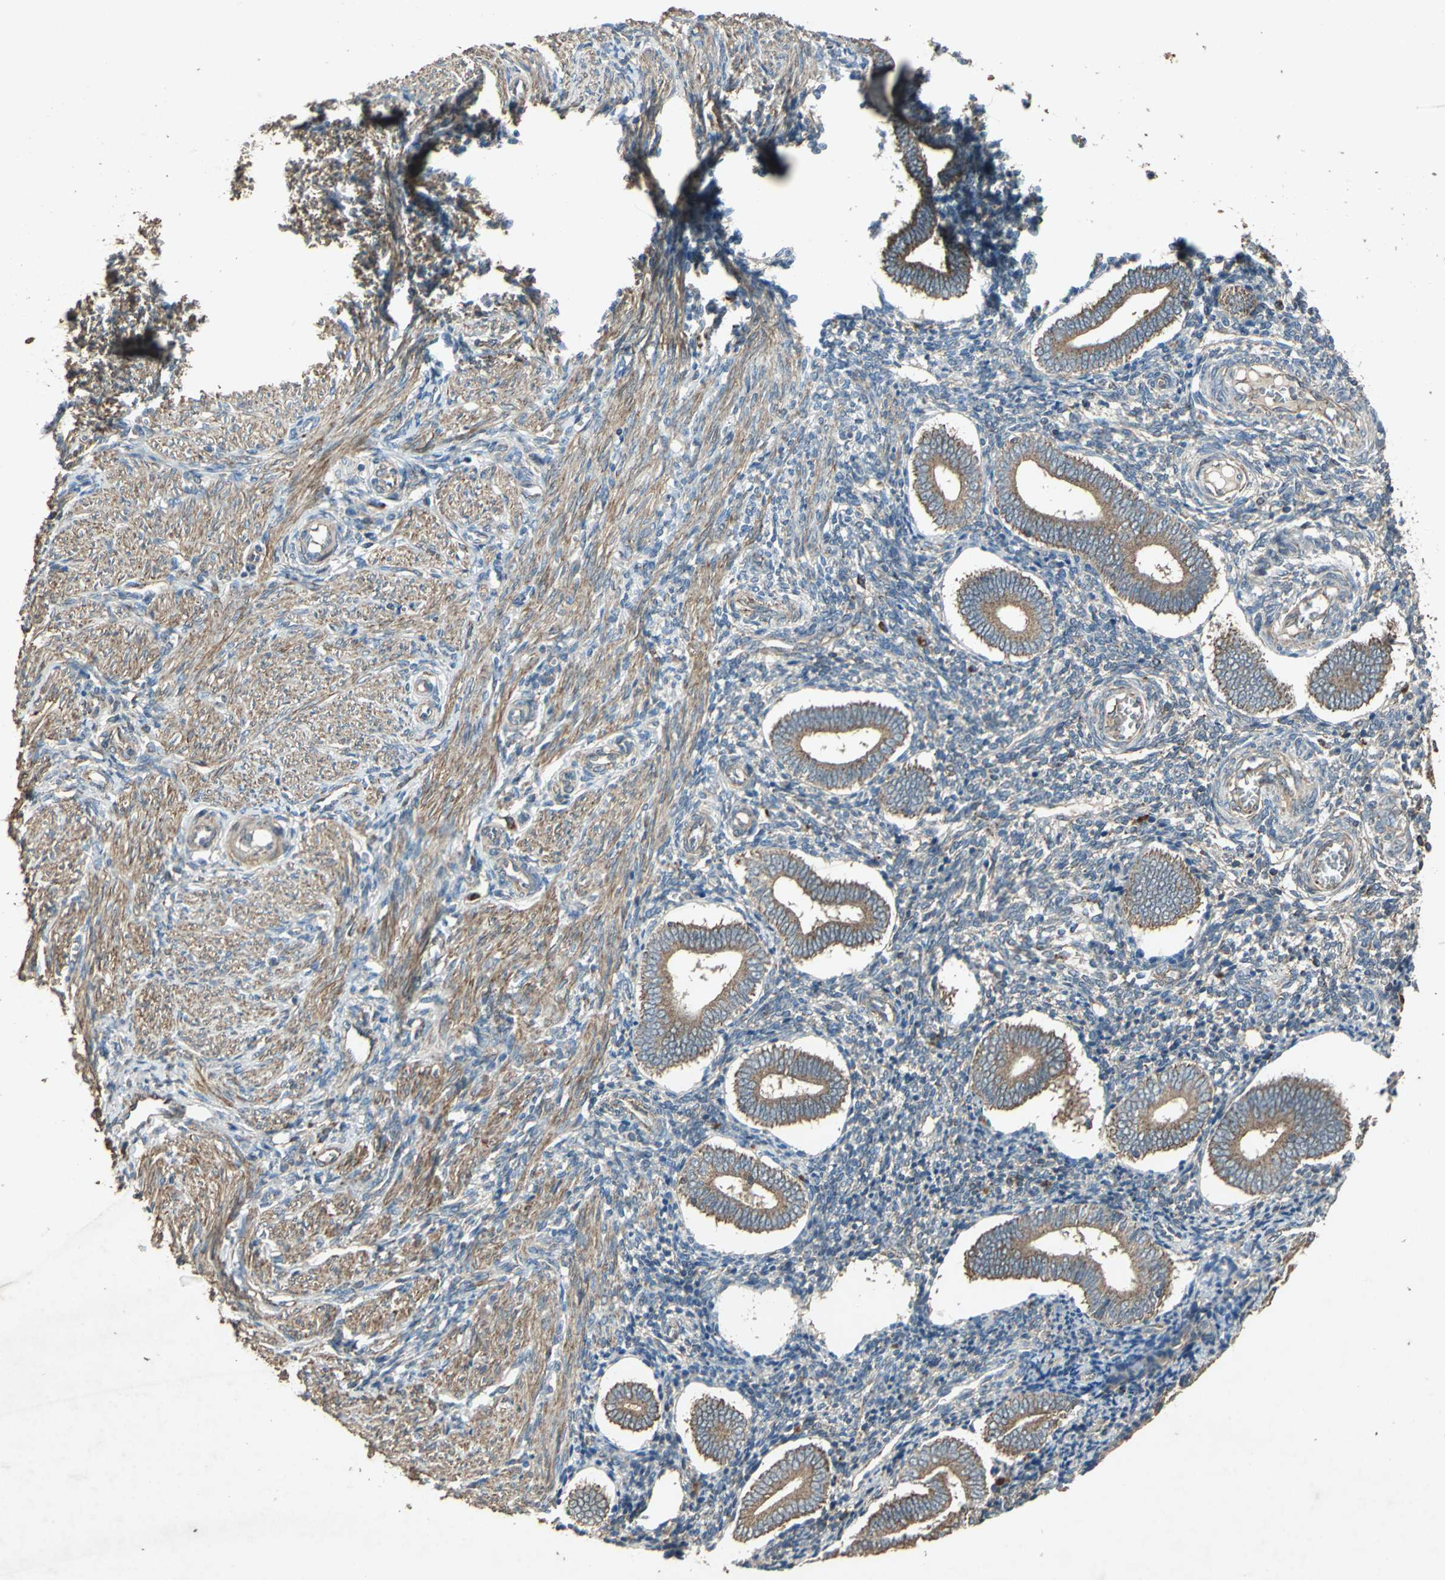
{"staining": {"intensity": "moderate", "quantity": "25%-75%", "location": "cytoplasmic/membranous"}, "tissue": "endometrium", "cell_type": "Cells in endometrial stroma", "image_type": "normal", "snomed": [{"axis": "morphology", "description": "Normal tissue, NOS"}, {"axis": "topography", "description": "Uterus"}, {"axis": "topography", "description": "Endometrium"}], "caption": "Benign endometrium was stained to show a protein in brown. There is medium levels of moderate cytoplasmic/membranous positivity in about 25%-75% of cells in endometrial stroma.", "gene": "POLRMT", "patient": {"sex": "female", "age": 33}}